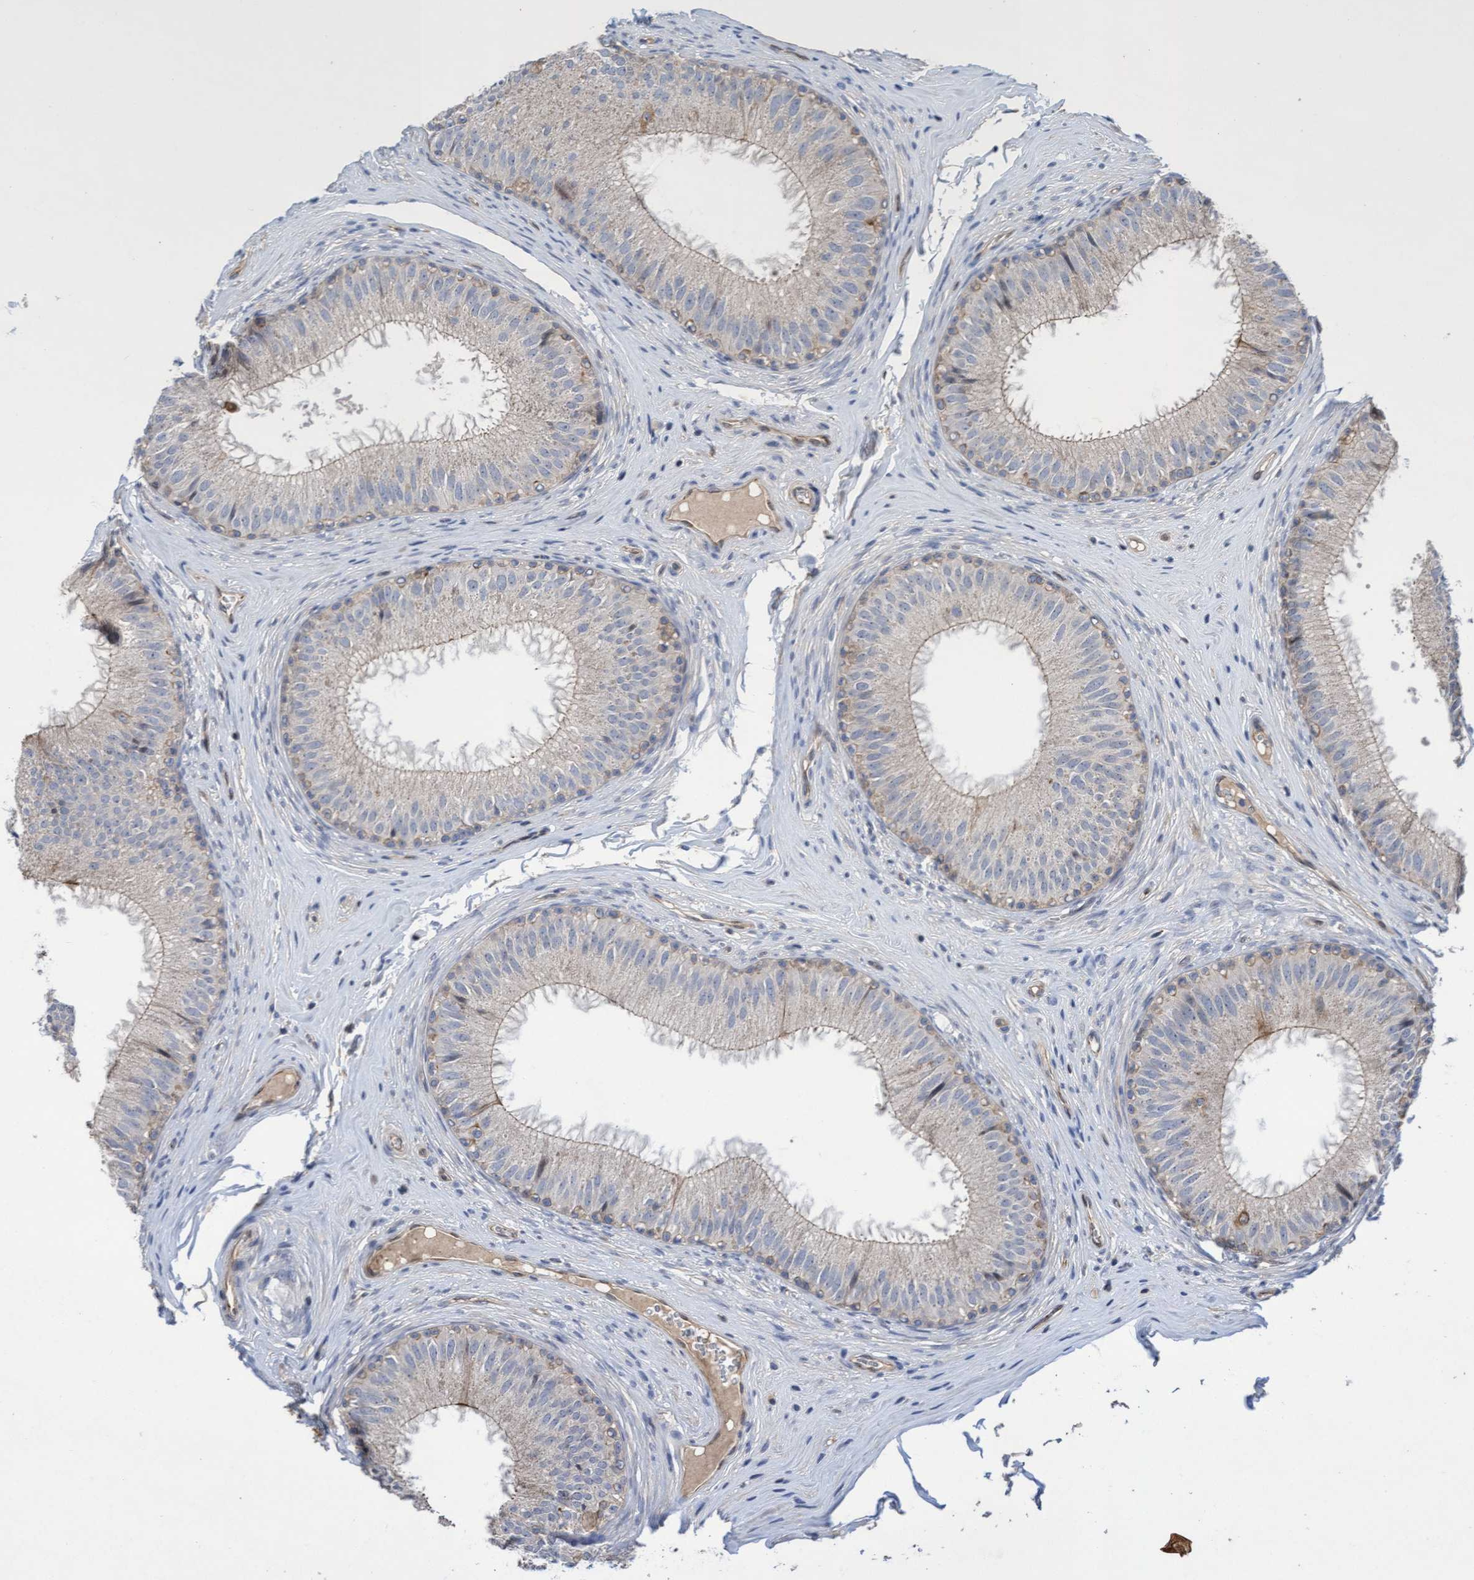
{"staining": {"intensity": "moderate", "quantity": "<25%", "location": "cytoplasmic/membranous"}, "tissue": "epididymis", "cell_type": "Glandular cells", "image_type": "normal", "snomed": [{"axis": "morphology", "description": "Normal tissue, NOS"}, {"axis": "topography", "description": "Epididymis"}], "caption": "Protein staining shows moderate cytoplasmic/membranous expression in approximately <25% of glandular cells in benign epididymis. The protein of interest is stained brown, and the nuclei are stained in blue (DAB (3,3'-diaminobenzidine) IHC with brightfield microscopy, high magnification).", "gene": "COBL", "patient": {"sex": "male", "age": 32}}